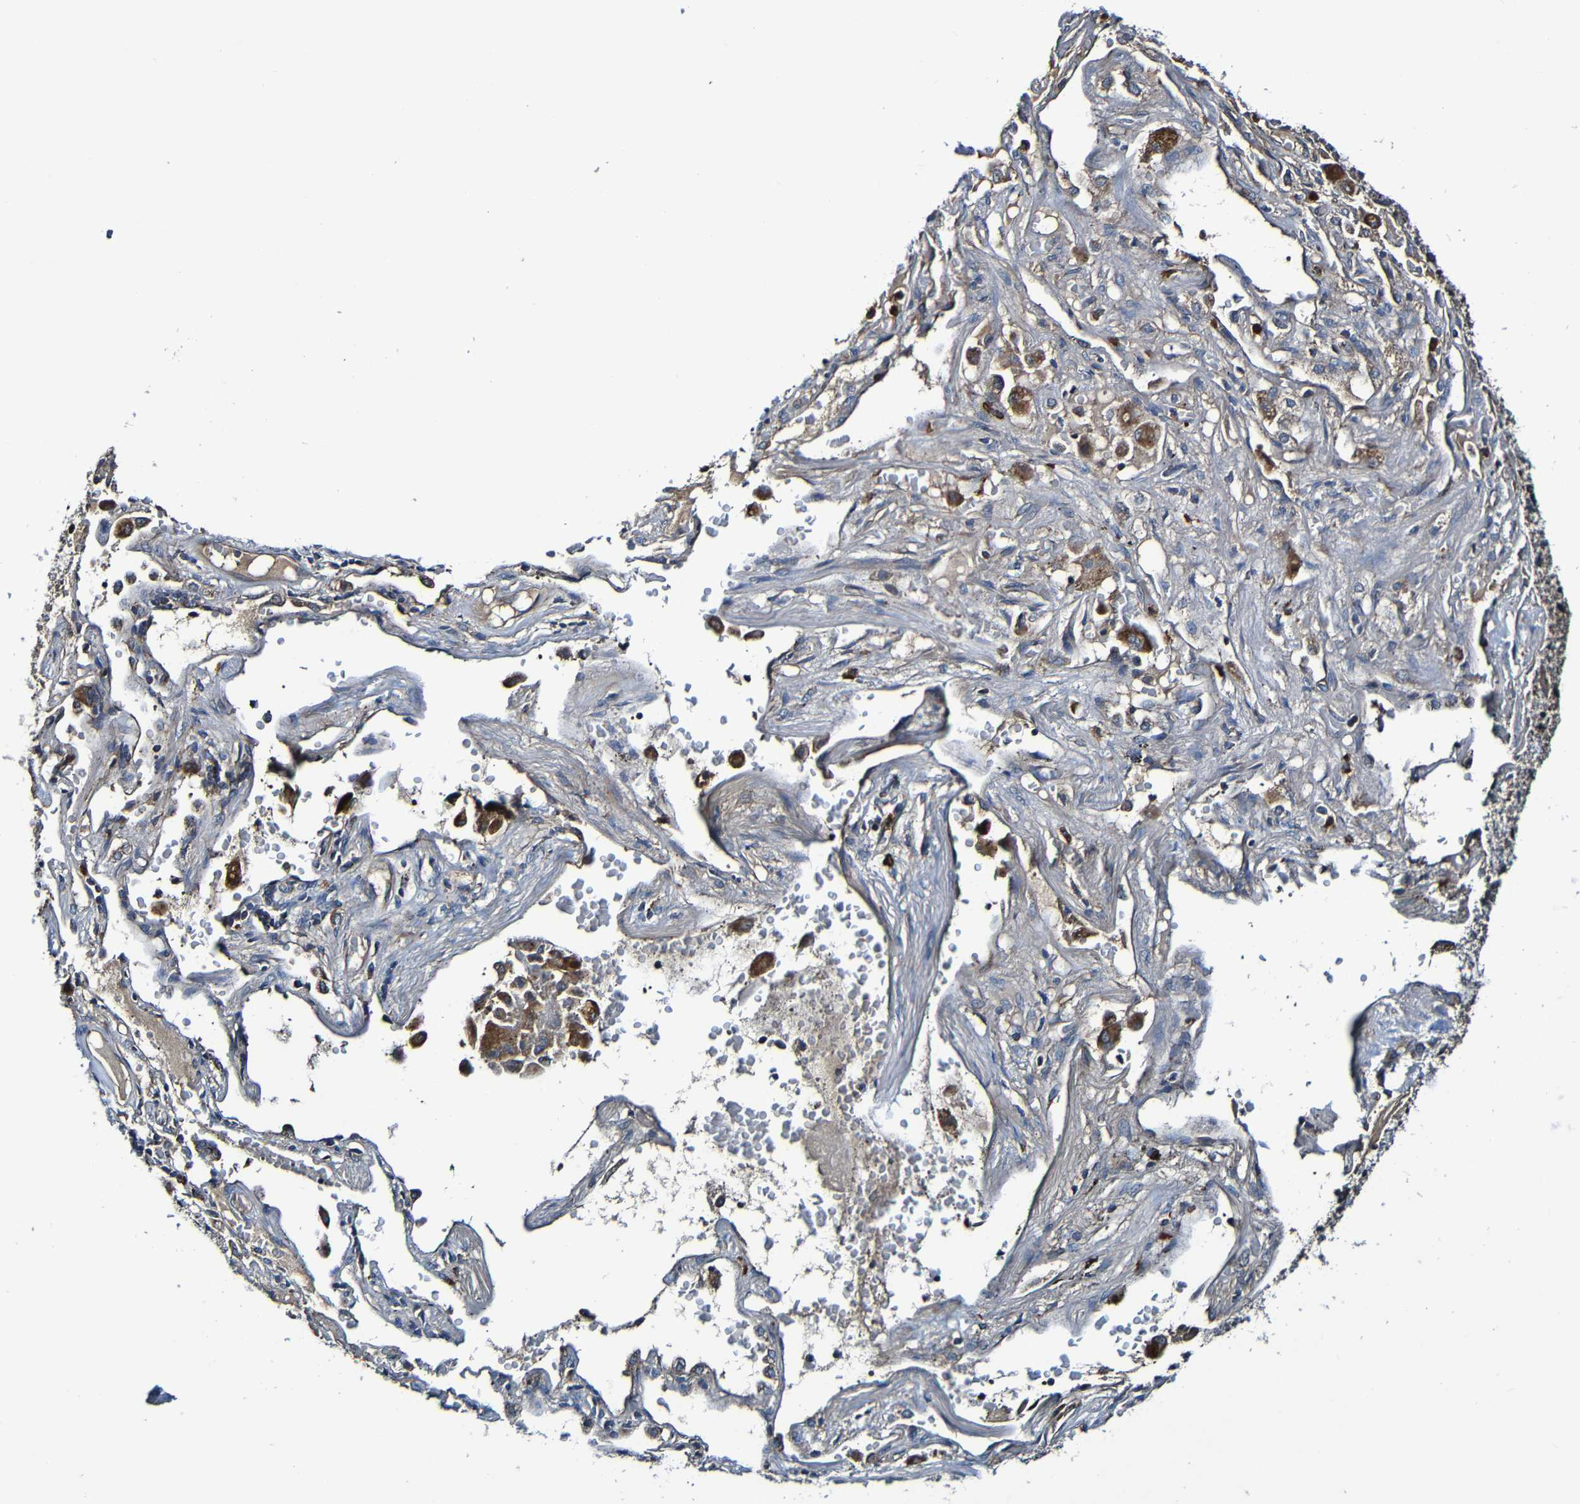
{"staining": {"intensity": "weak", "quantity": "25%-75%", "location": "cytoplasmic/membranous"}, "tissue": "lung cancer", "cell_type": "Tumor cells", "image_type": "cancer", "snomed": [{"axis": "morphology", "description": "Squamous cell carcinoma, NOS"}, {"axis": "topography", "description": "Lung"}], "caption": "Weak cytoplasmic/membranous expression for a protein is seen in approximately 25%-75% of tumor cells of lung cancer using immunohistochemistry (IHC).", "gene": "ADAM15", "patient": {"sex": "male", "age": 57}}